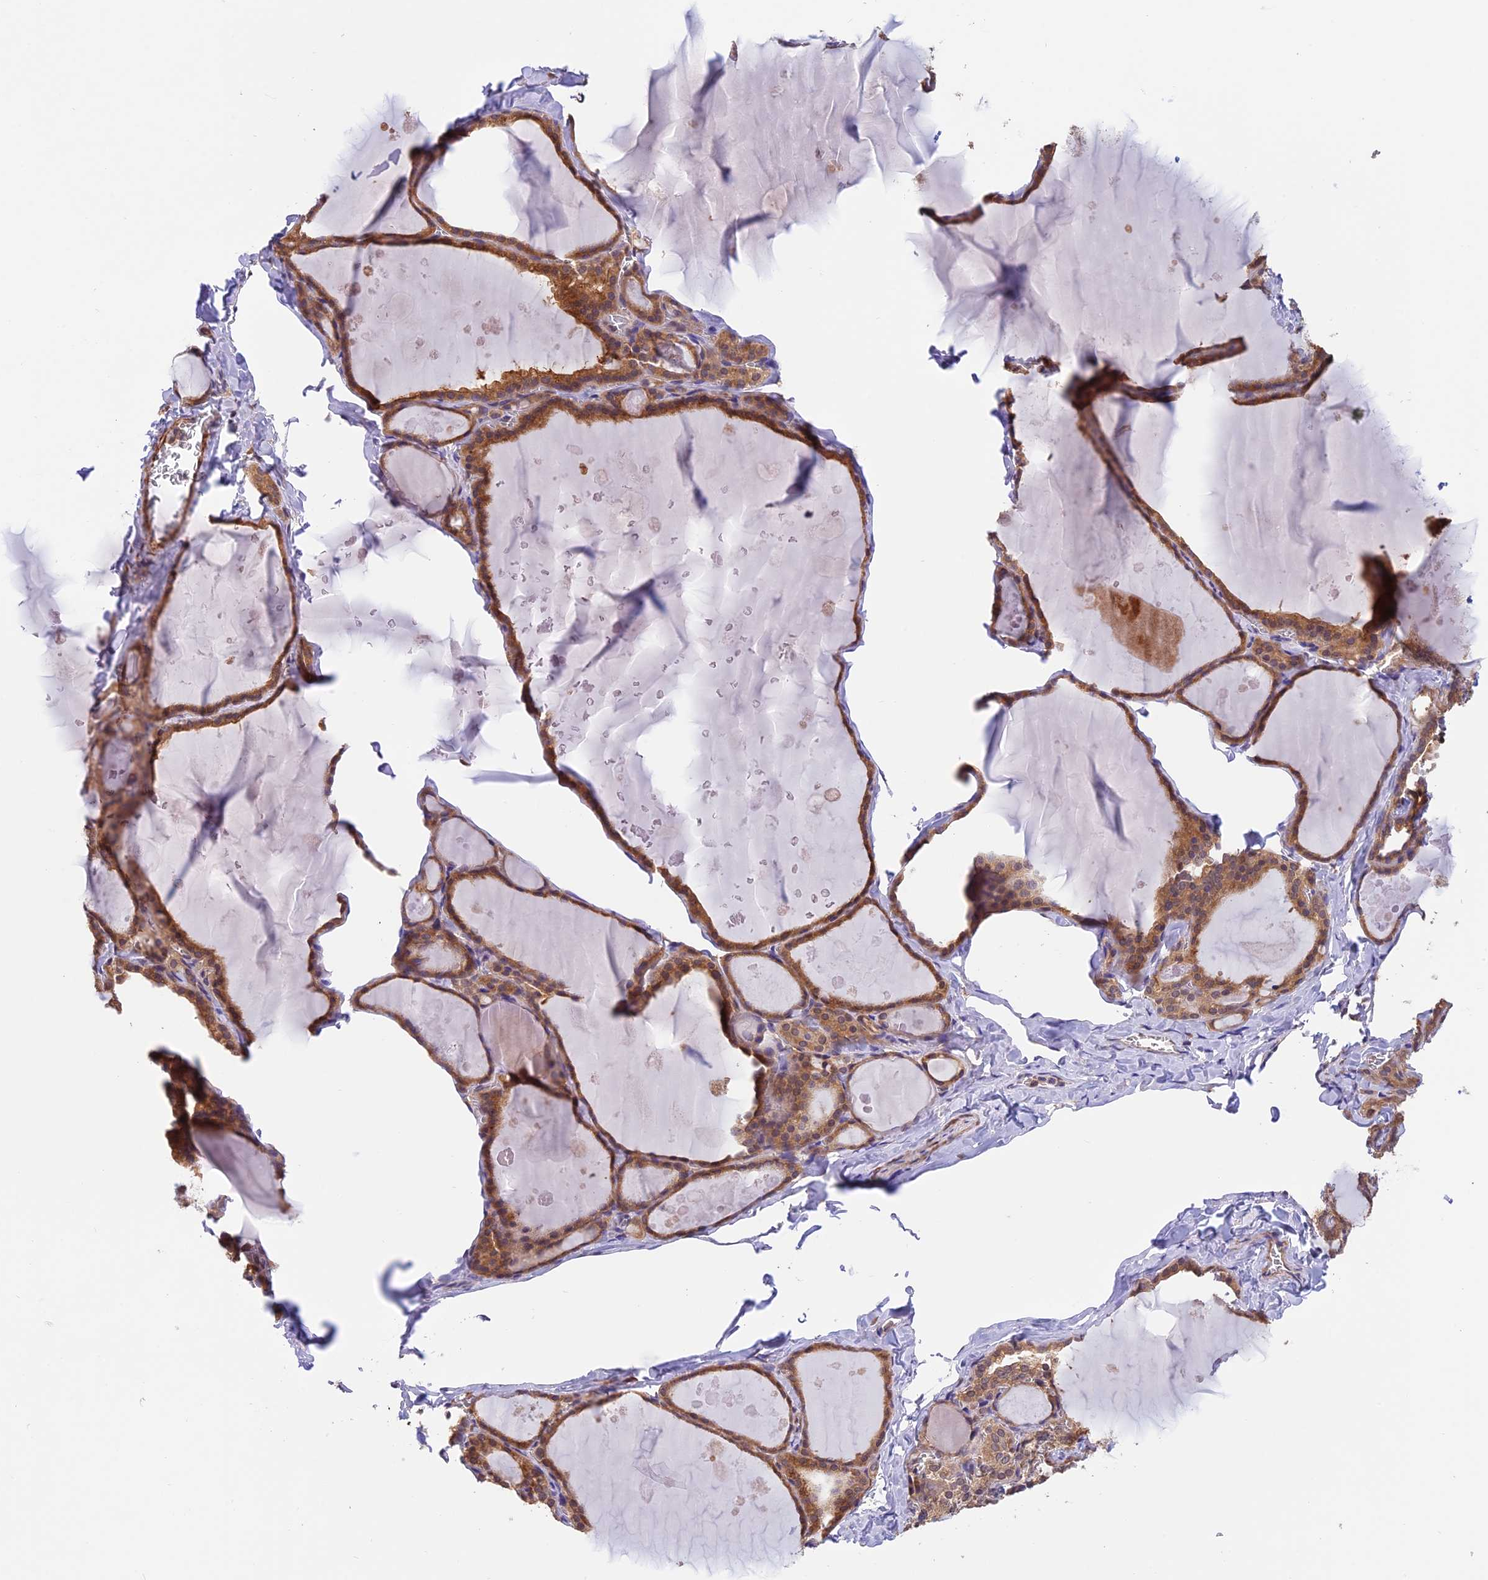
{"staining": {"intensity": "moderate", "quantity": ">75%", "location": "cytoplasmic/membranous"}, "tissue": "thyroid gland", "cell_type": "Glandular cells", "image_type": "normal", "snomed": [{"axis": "morphology", "description": "Normal tissue, NOS"}, {"axis": "topography", "description": "Thyroid gland"}], "caption": "Thyroid gland was stained to show a protein in brown. There is medium levels of moderate cytoplasmic/membranous staining in approximately >75% of glandular cells. Ihc stains the protein in brown and the nuclei are stained blue.", "gene": "PSMB3", "patient": {"sex": "male", "age": 56}}